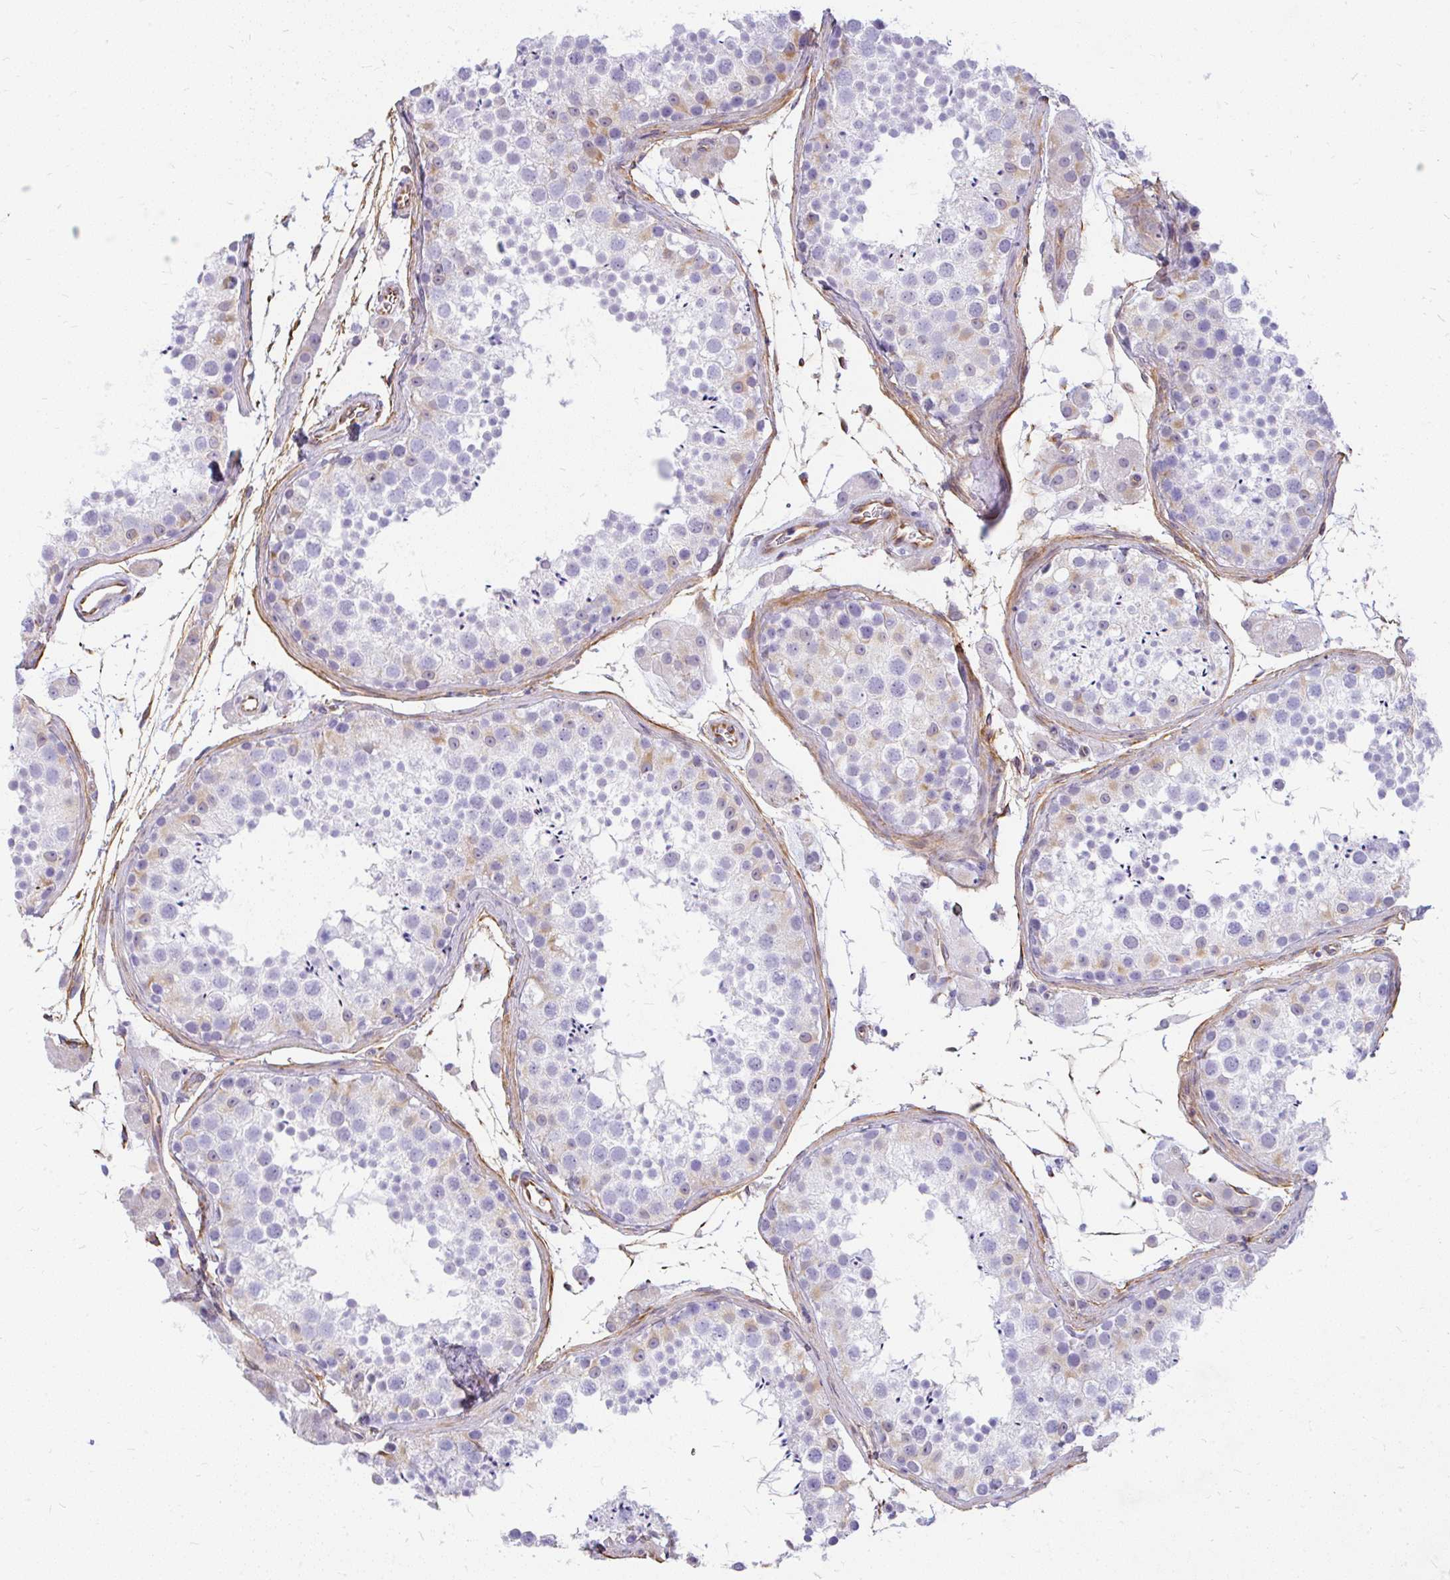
{"staining": {"intensity": "weak", "quantity": "<25%", "location": "cytoplasmic/membranous"}, "tissue": "testis", "cell_type": "Cells in seminiferous ducts", "image_type": "normal", "snomed": [{"axis": "morphology", "description": "Normal tissue, NOS"}, {"axis": "topography", "description": "Testis"}], "caption": "An immunohistochemistry (IHC) histopathology image of normal testis is shown. There is no staining in cells in seminiferous ducts of testis. (Brightfield microscopy of DAB immunohistochemistry (IHC) at high magnification).", "gene": "FAM83C", "patient": {"sex": "male", "age": 41}}